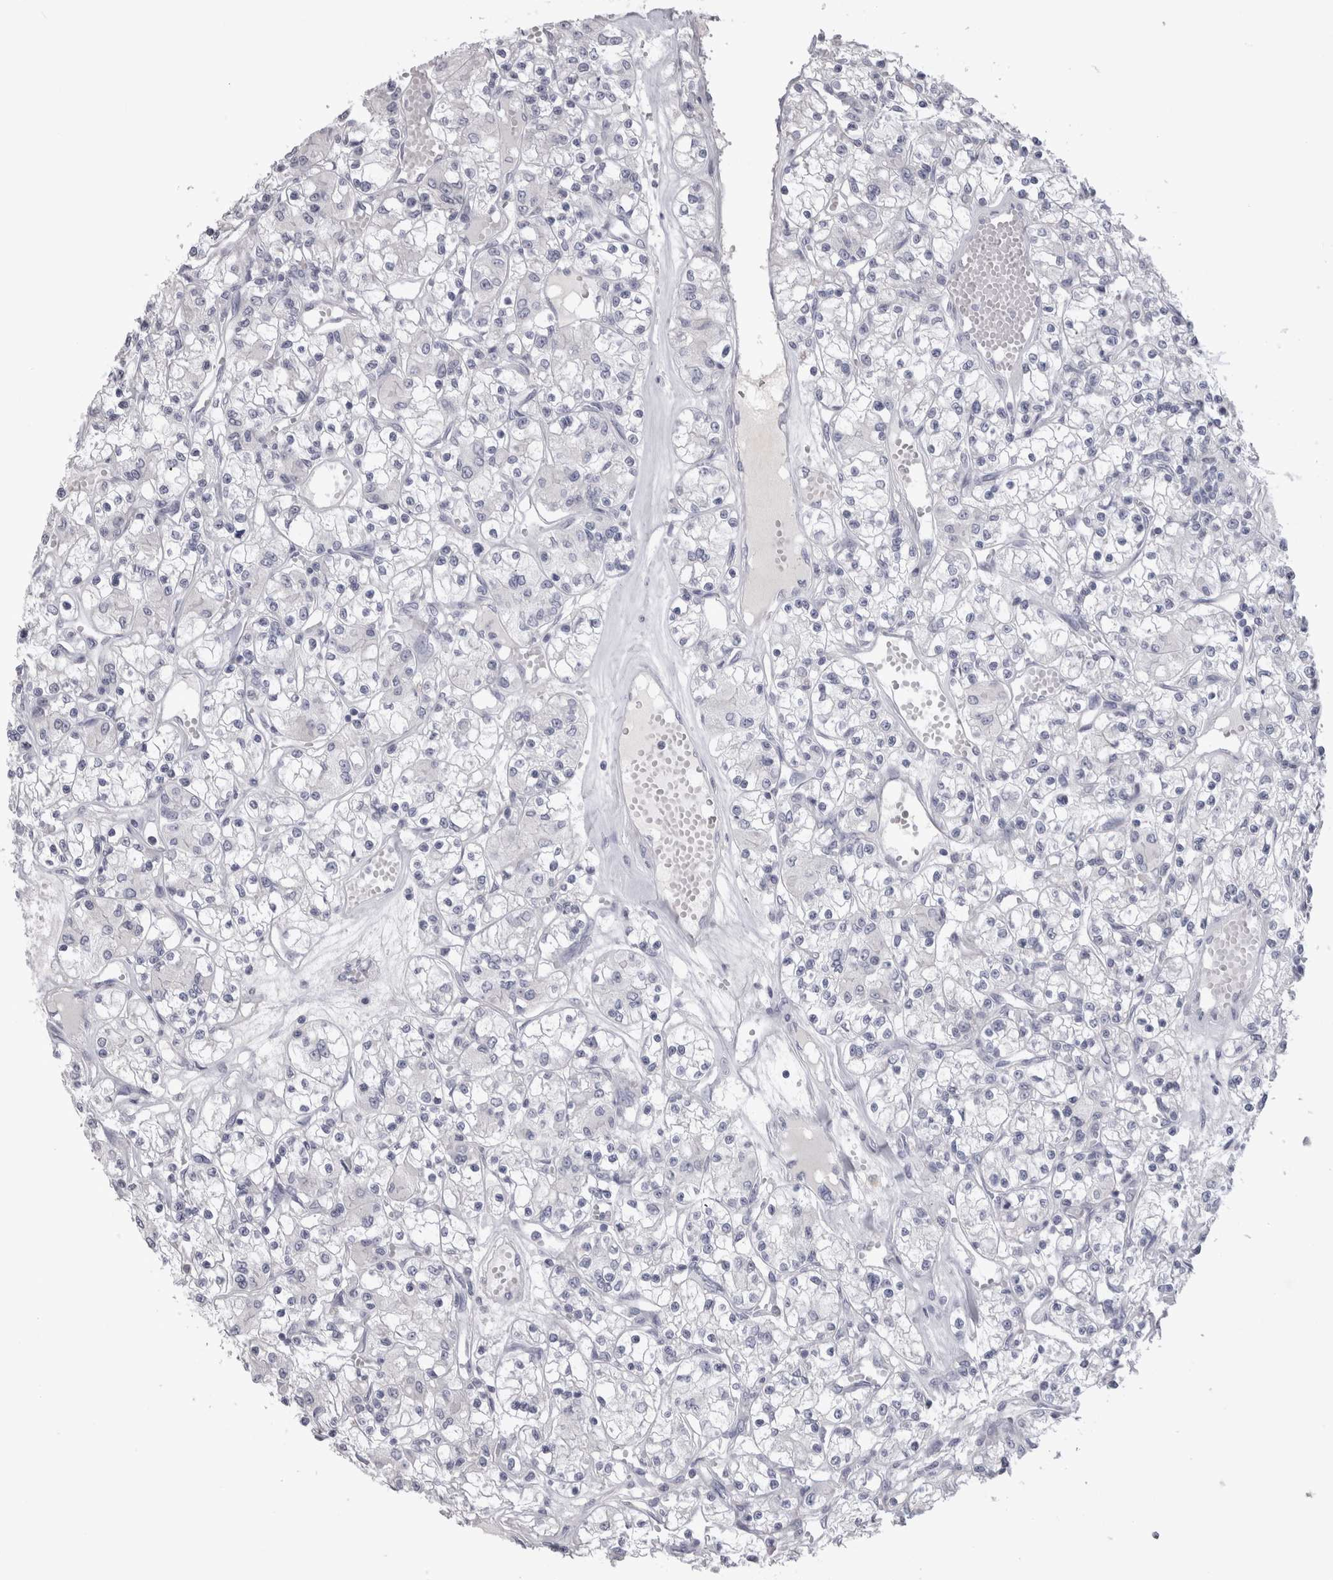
{"staining": {"intensity": "negative", "quantity": "none", "location": "none"}, "tissue": "renal cancer", "cell_type": "Tumor cells", "image_type": "cancer", "snomed": [{"axis": "morphology", "description": "Adenocarcinoma, NOS"}, {"axis": "topography", "description": "Kidney"}], "caption": "Immunohistochemistry image of human adenocarcinoma (renal) stained for a protein (brown), which shows no positivity in tumor cells.", "gene": "ADAM2", "patient": {"sex": "female", "age": 59}}